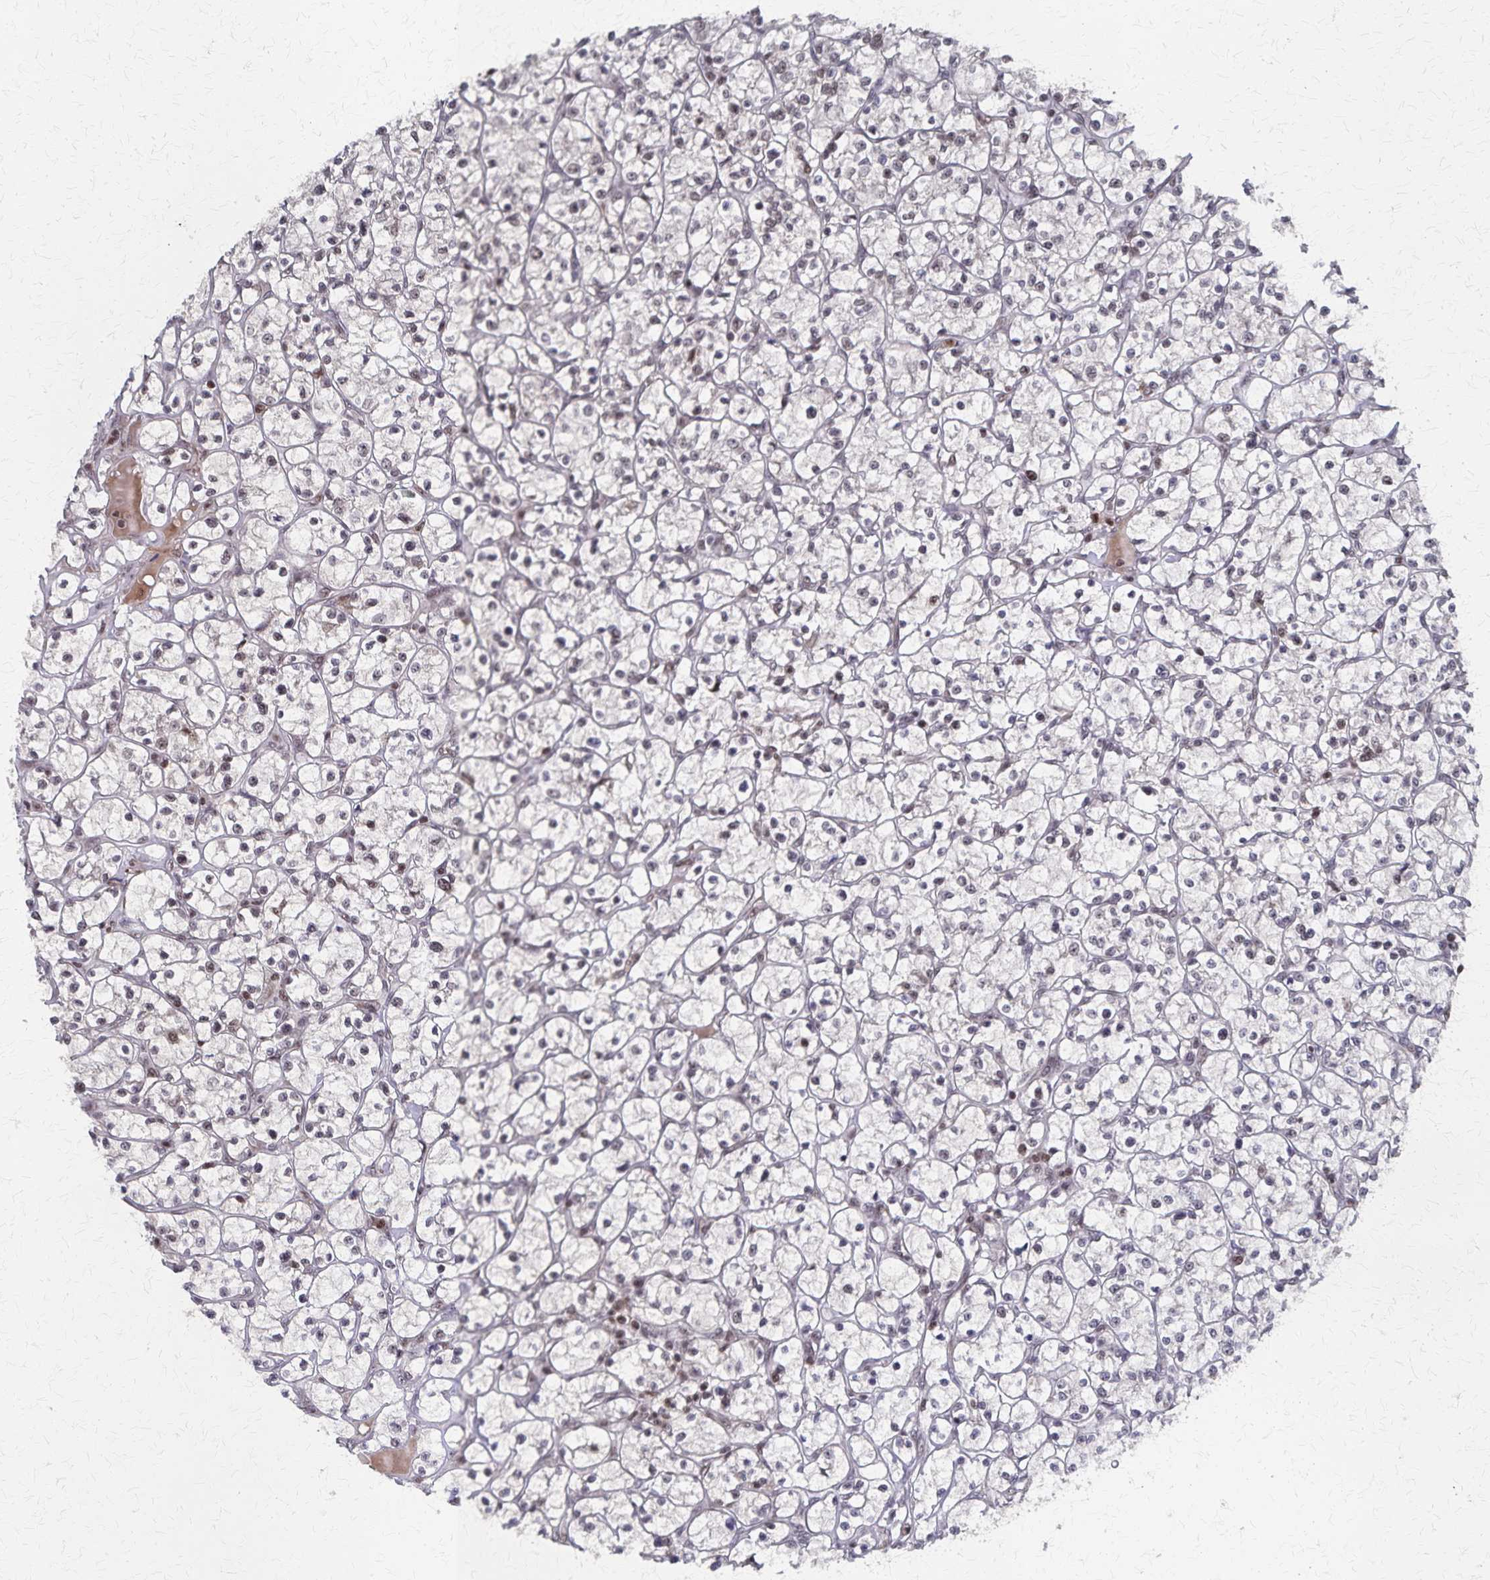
{"staining": {"intensity": "moderate", "quantity": "25%-75%", "location": "nuclear"}, "tissue": "renal cancer", "cell_type": "Tumor cells", "image_type": "cancer", "snomed": [{"axis": "morphology", "description": "Adenocarcinoma, NOS"}, {"axis": "topography", "description": "Kidney"}], "caption": "A micrograph of human renal cancer stained for a protein shows moderate nuclear brown staining in tumor cells.", "gene": "GTF2B", "patient": {"sex": "female", "age": 64}}